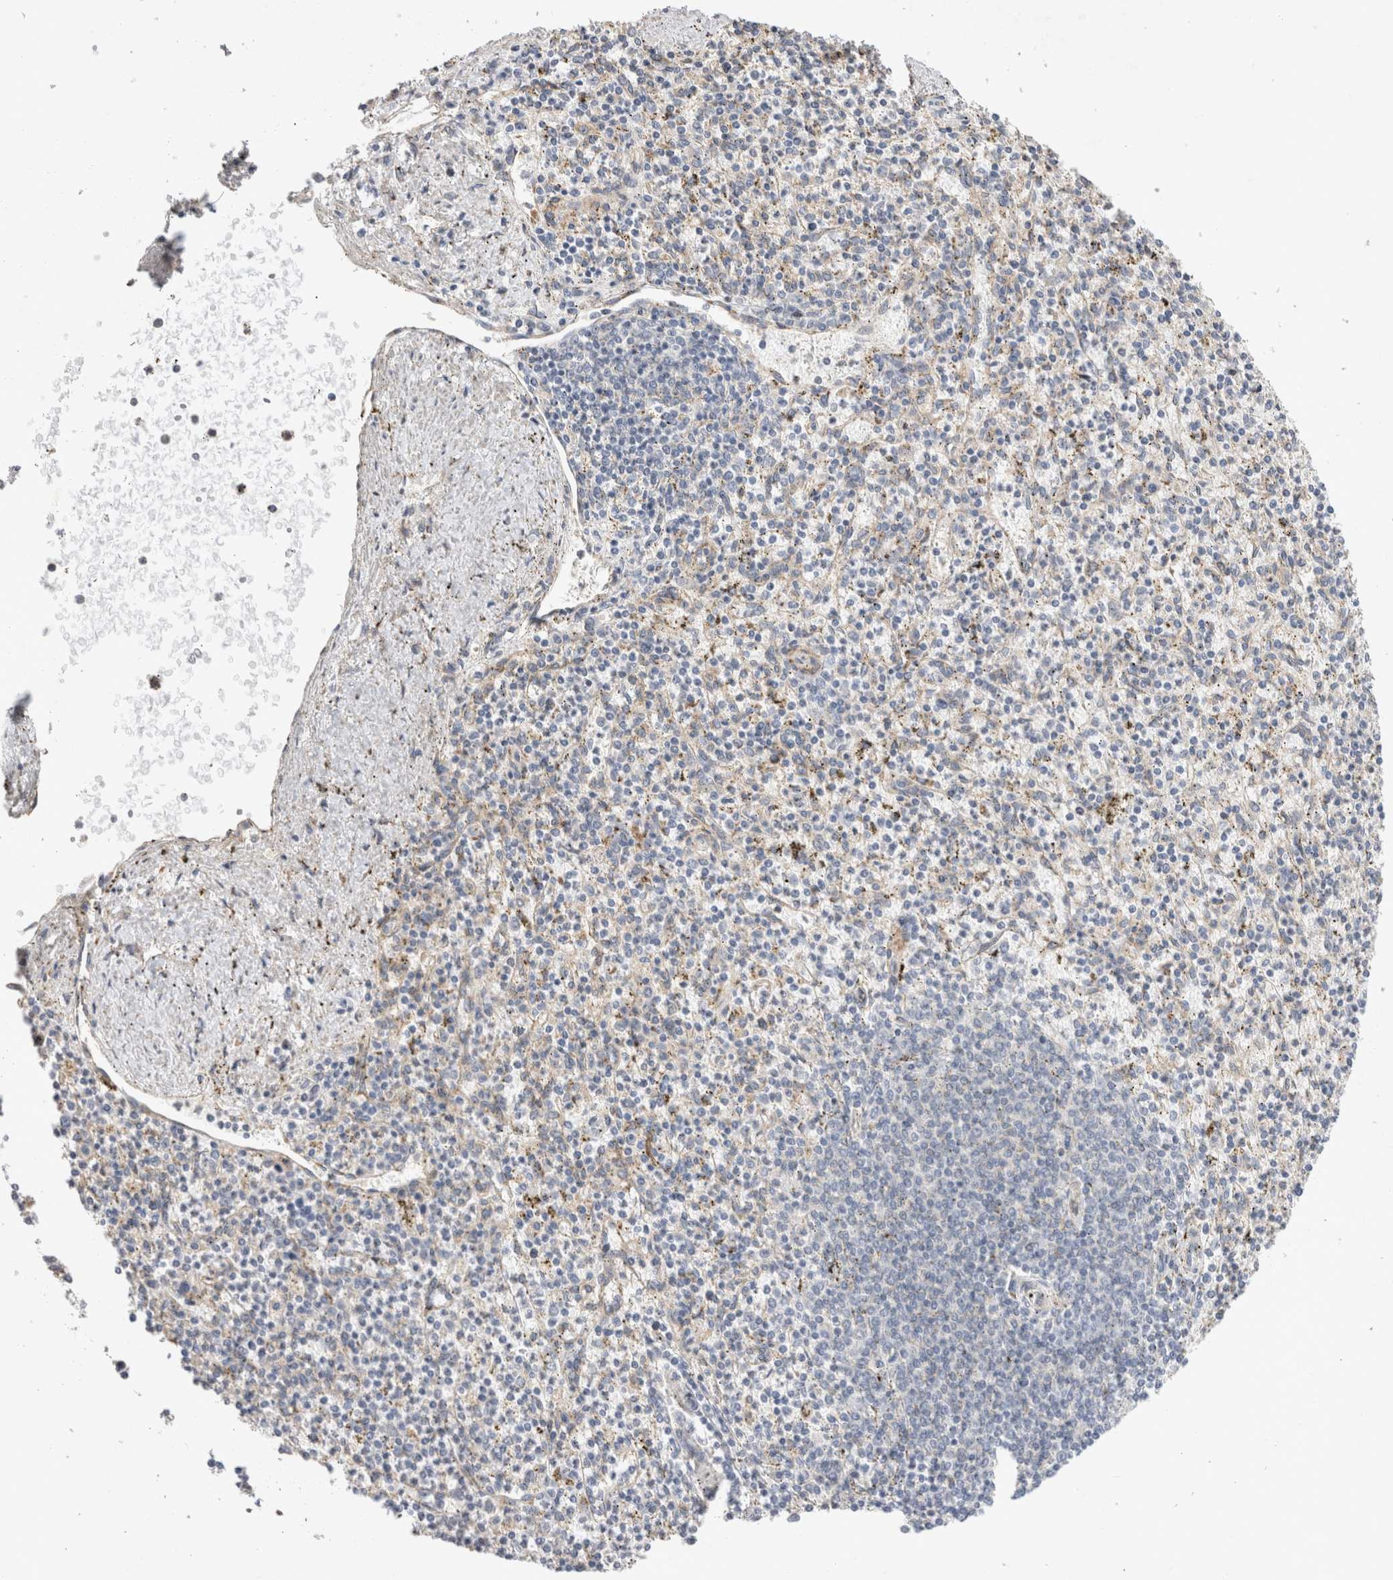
{"staining": {"intensity": "negative", "quantity": "none", "location": "none"}, "tissue": "spleen", "cell_type": "Cells in red pulp", "image_type": "normal", "snomed": [{"axis": "morphology", "description": "Normal tissue, NOS"}, {"axis": "topography", "description": "Spleen"}], "caption": "High power microscopy histopathology image of an immunohistochemistry histopathology image of unremarkable spleen, revealing no significant expression in cells in red pulp.", "gene": "TRMT9B", "patient": {"sex": "male", "age": 72}}